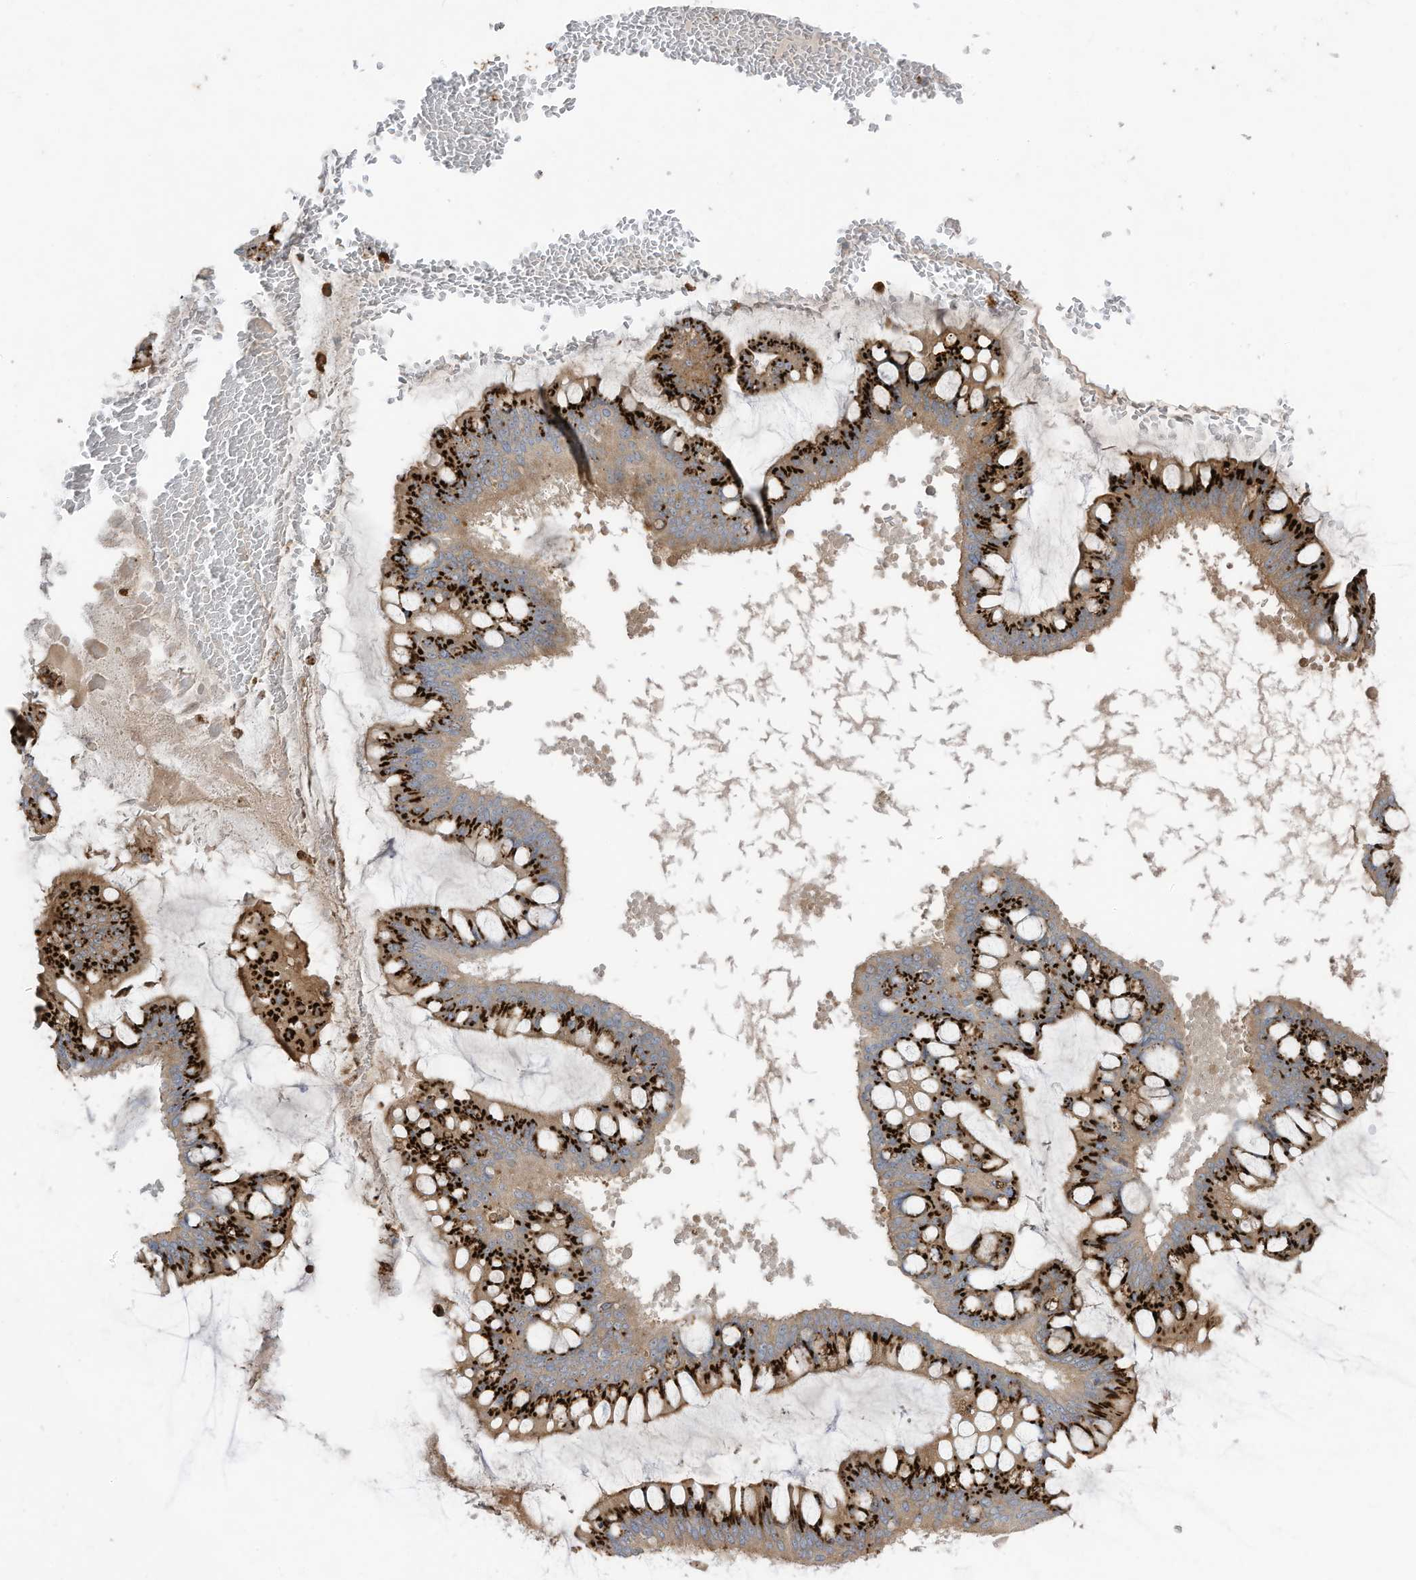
{"staining": {"intensity": "strong", "quantity": ">75%", "location": "cytoplasmic/membranous"}, "tissue": "ovarian cancer", "cell_type": "Tumor cells", "image_type": "cancer", "snomed": [{"axis": "morphology", "description": "Cystadenocarcinoma, mucinous, NOS"}, {"axis": "topography", "description": "Ovary"}], "caption": "Human mucinous cystadenocarcinoma (ovarian) stained with a protein marker displays strong staining in tumor cells.", "gene": "SLC17A7", "patient": {"sex": "female", "age": 73}}